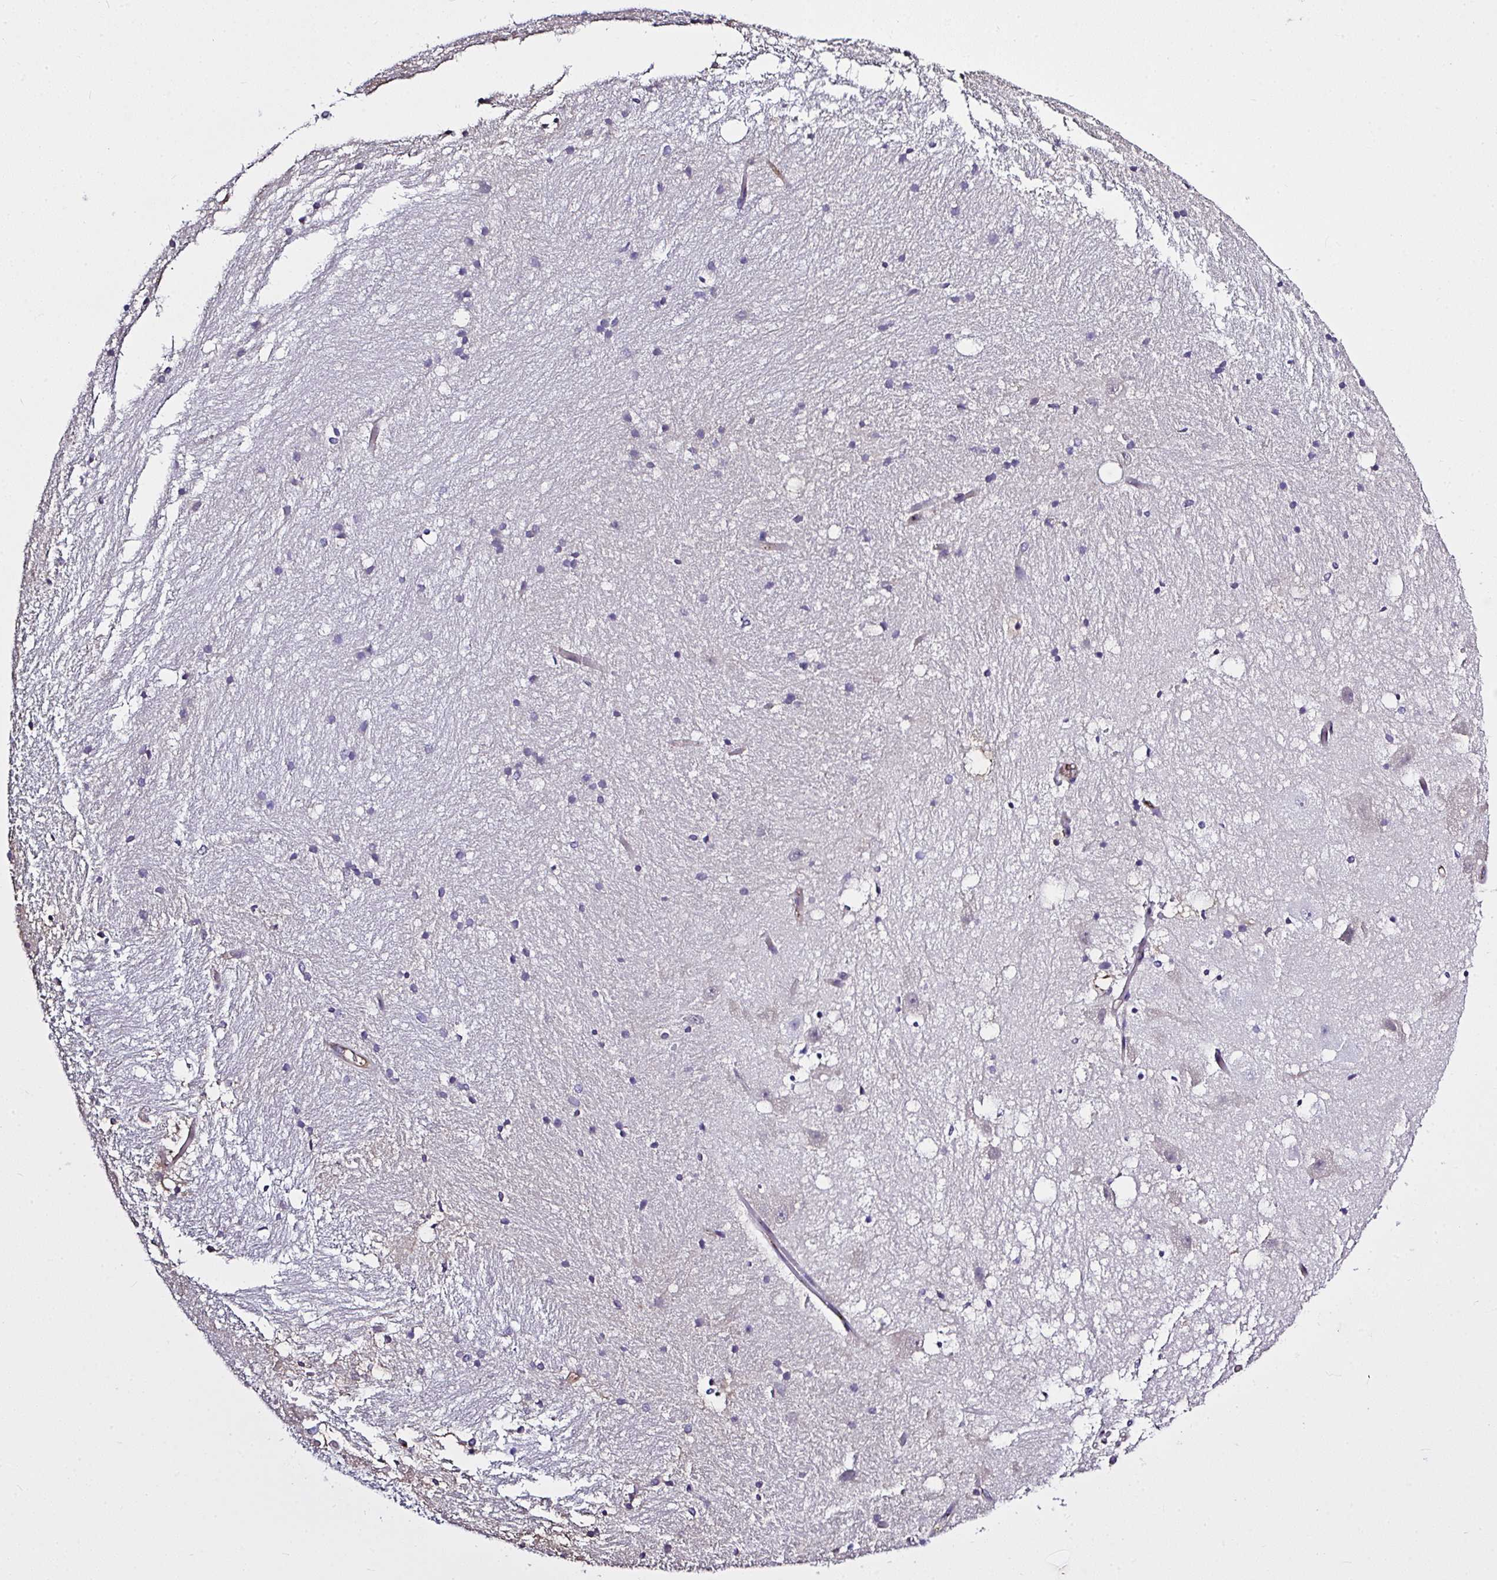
{"staining": {"intensity": "negative", "quantity": "none", "location": "none"}, "tissue": "hippocampus", "cell_type": "Glial cells", "image_type": "normal", "snomed": [{"axis": "morphology", "description": "Normal tissue, NOS"}, {"axis": "topography", "description": "Hippocampus"}], "caption": "Photomicrograph shows no protein expression in glial cells of normal hippocampus. Brightfield microscopy of immunohistochemistry (IHC) stained with DAB (3,3'-diaminobenzidine) (brown) and hematoxylin (blue), captured at high magnification.", "gene": "ZNF813", "patient": {"sex": "female", "age": 52}}